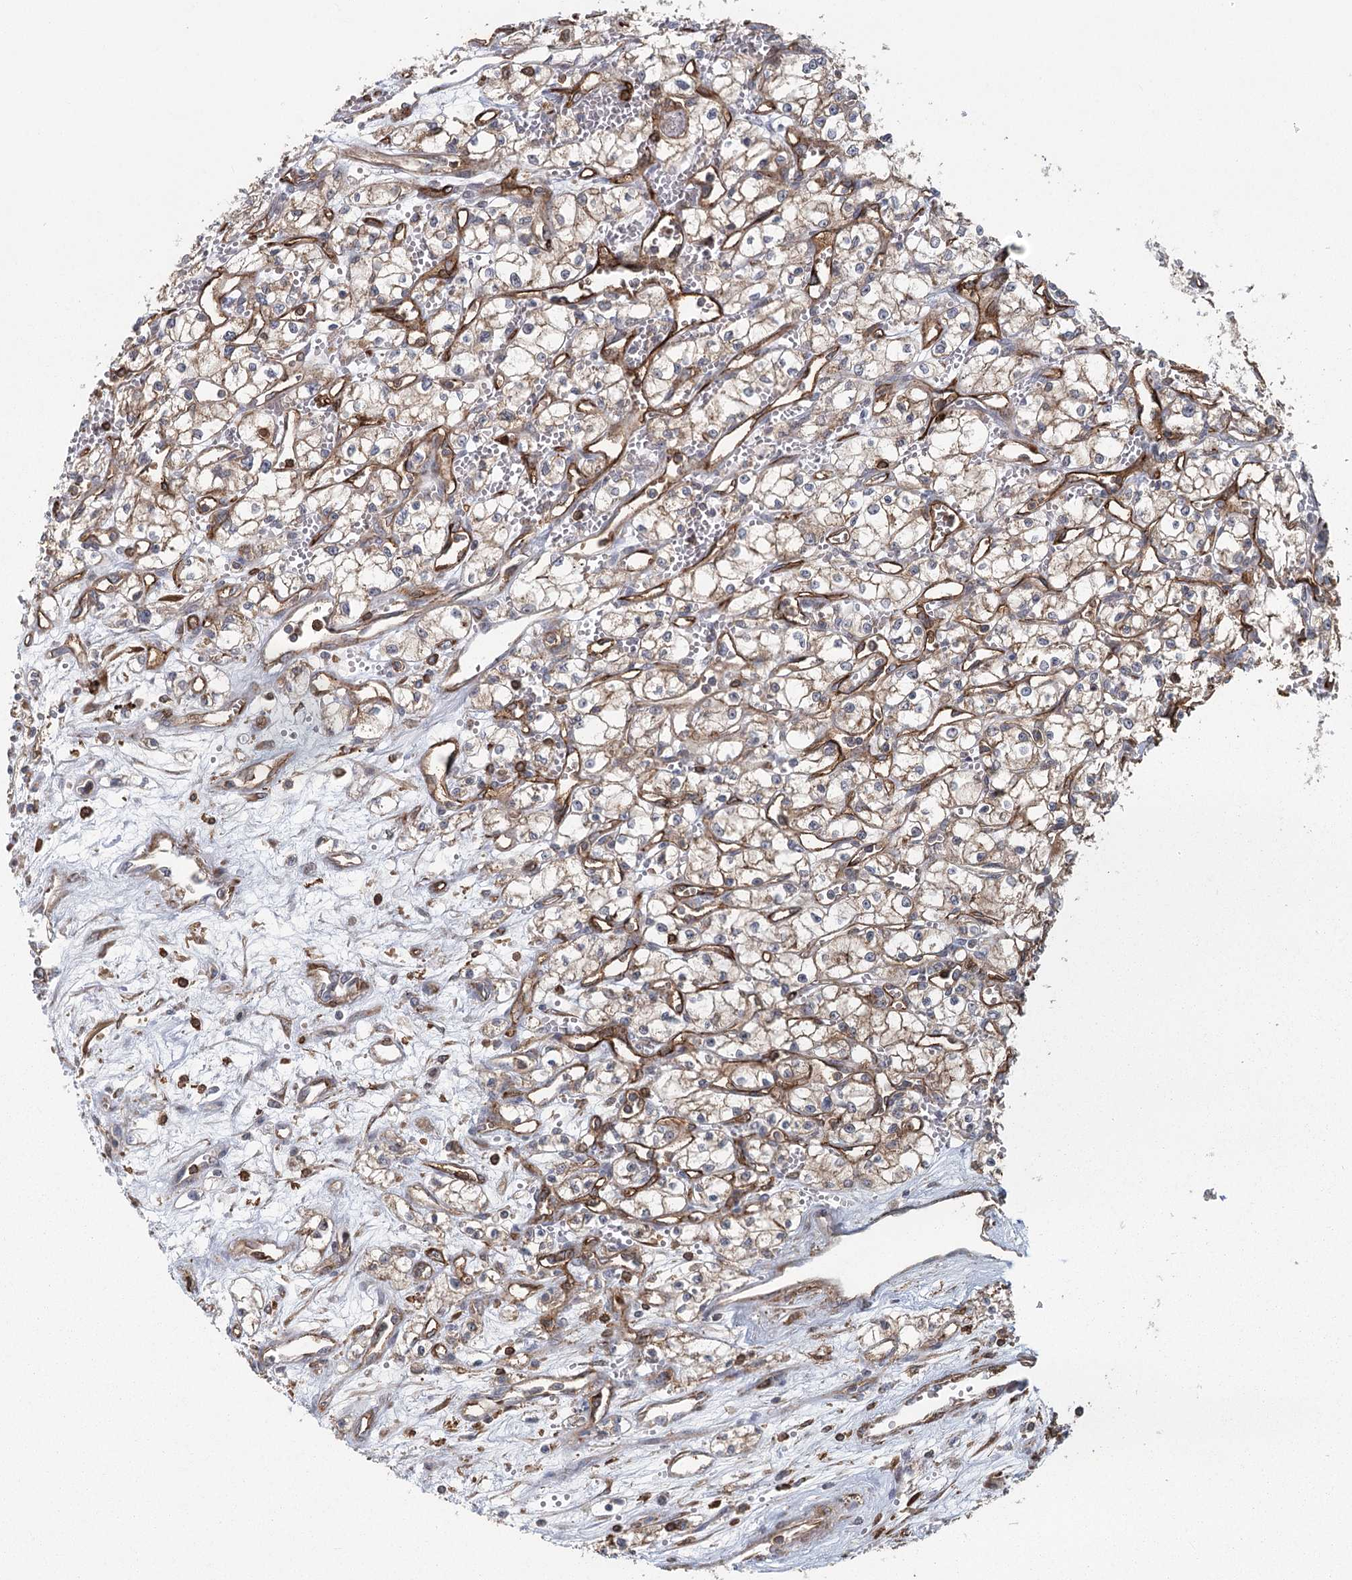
{"staining": {"intensity": "moderate", "quantity": ">75%", "location": "cytoplasmic/membranous"}, "tissue": "renal cancer", "cell_type": "Tumor cells", "image_type": "cancer", "snomed": [{"axis": "morphology", "description": "Adenocarcinoma, NOS"}, {"axis": "topography", "description": "Kidney"}], "caption": "Immunohistochemistry of renal adenocarcinoma displays medium levels of moderate cytoplasmic/membranous expression in about >75% of tumor cells. (Brightfield microscopy of DAB IHC at high magnification).", "gene": "PLEKHA7", "patient": {"sex": "male", "age": 59}}